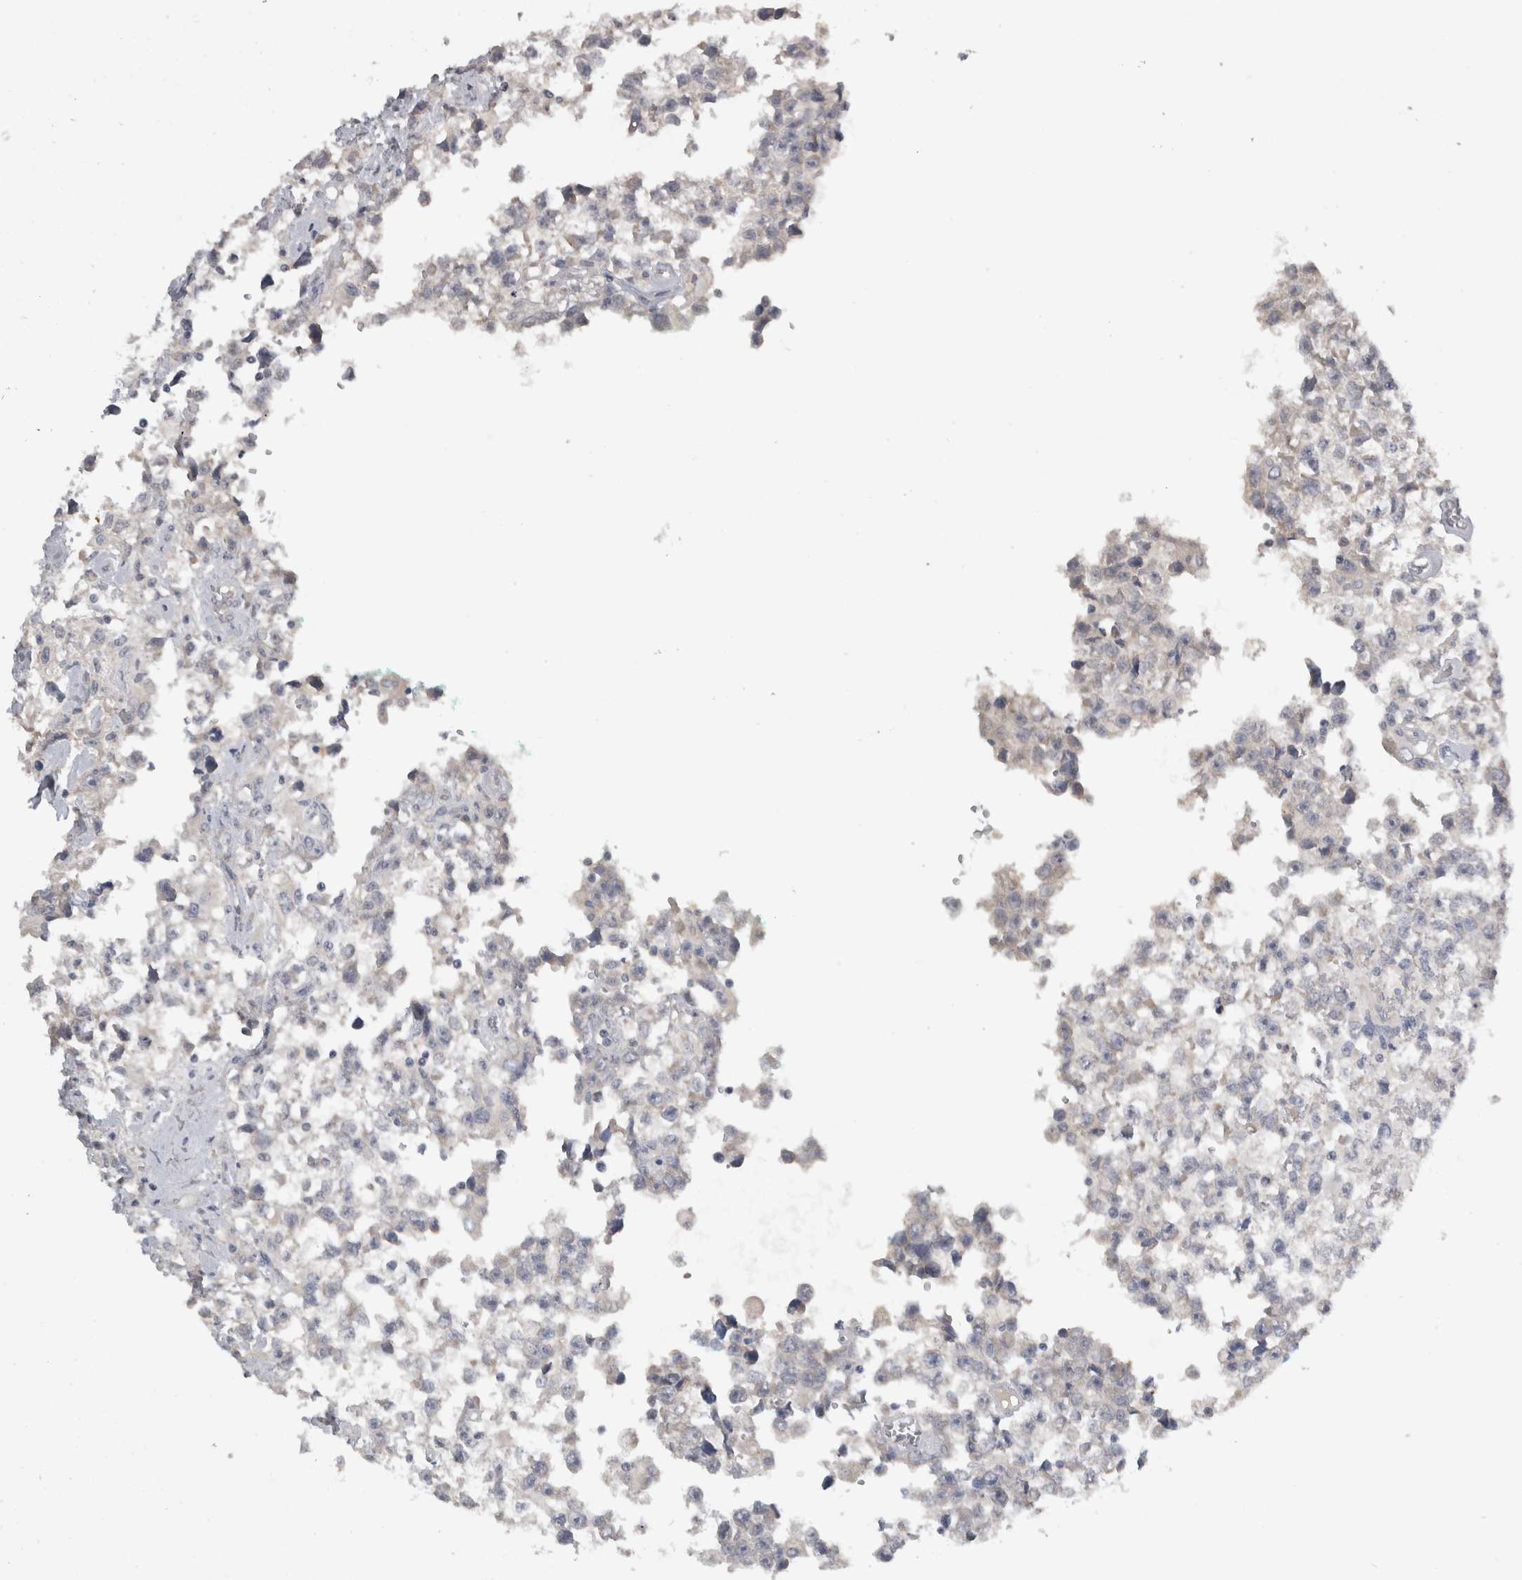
{"staining": {"intensity": "negative", "quantity": "none", "location": "none"}, "tissue": "testis cancer", "cell_type": "Tumor cells", "image_type": "cancer", "snomed": [{"axis": "morphology", "description": "Seminoma, NOS"}, {"axis": "morphology", "description": "Carcinoma, Embryonal, NOS"}, {"axis": "topography", "description": "Testis"}], "caption": "Testis cancer (seminoma) was stained to show a protein in brown. There is no significant staining in tumor cells. (DAB immunohistochemistry visualized using brightfield microscopy, high magnification).", "gene": "SLC22A11", "patient": {"sex": "male", "age": 51}}